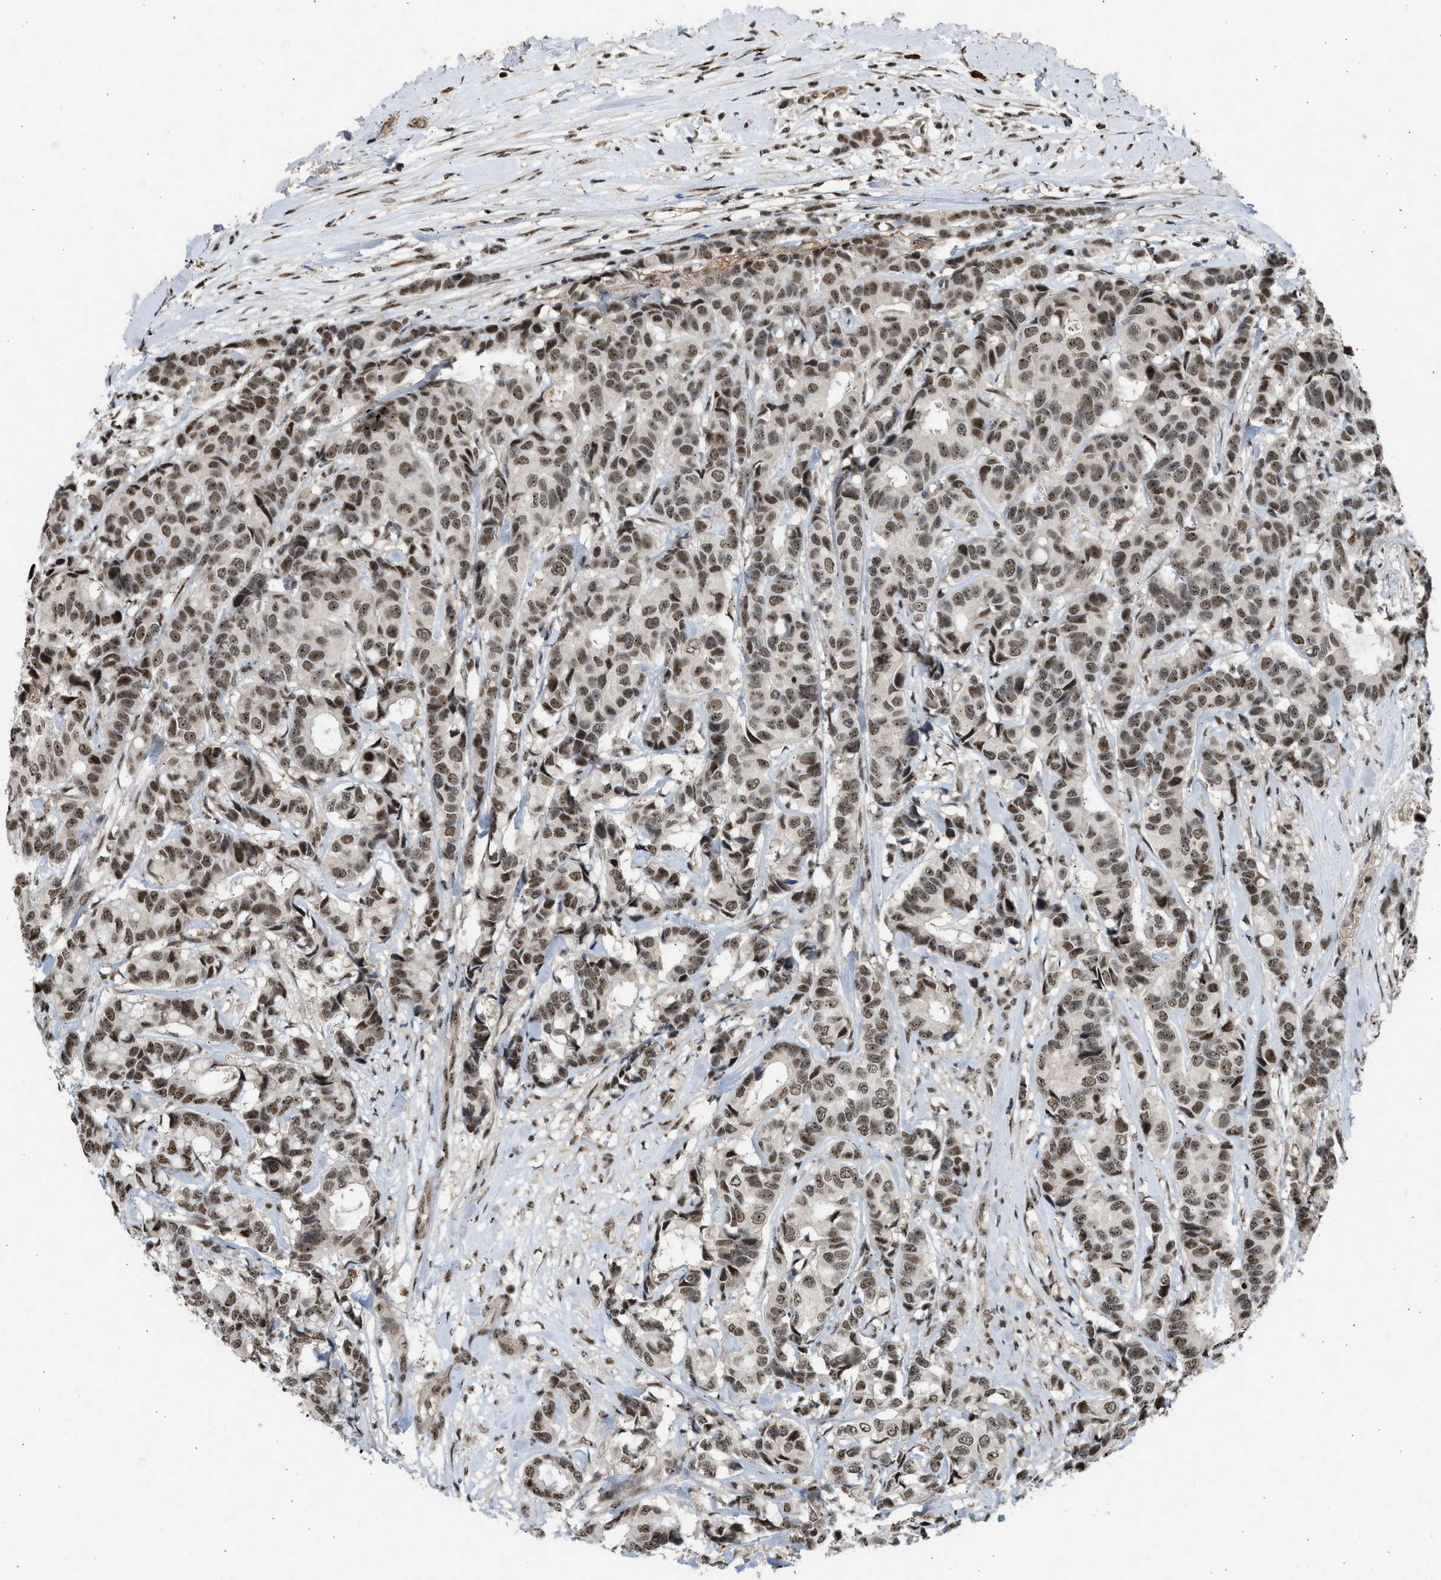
{"staining": {"intensity": "moderate", "quantity": ">75%", "location": "nuclear"}, "tissue": "breast cancer", "cell_type": "Tumor cells", "image_type": "cancer", "snomed": [{"axis": "morphology", "description": "Duct carcinoma"}, {"axis": "topography", "description": "Breast"}], "caption": "Protein staining shows moderate nuclear positivity in approximately >75% of tumor cells in intraductal carcinoma (breast).", "gene": "TFDP2", "patient": {"sex": "female", "age": 87}}